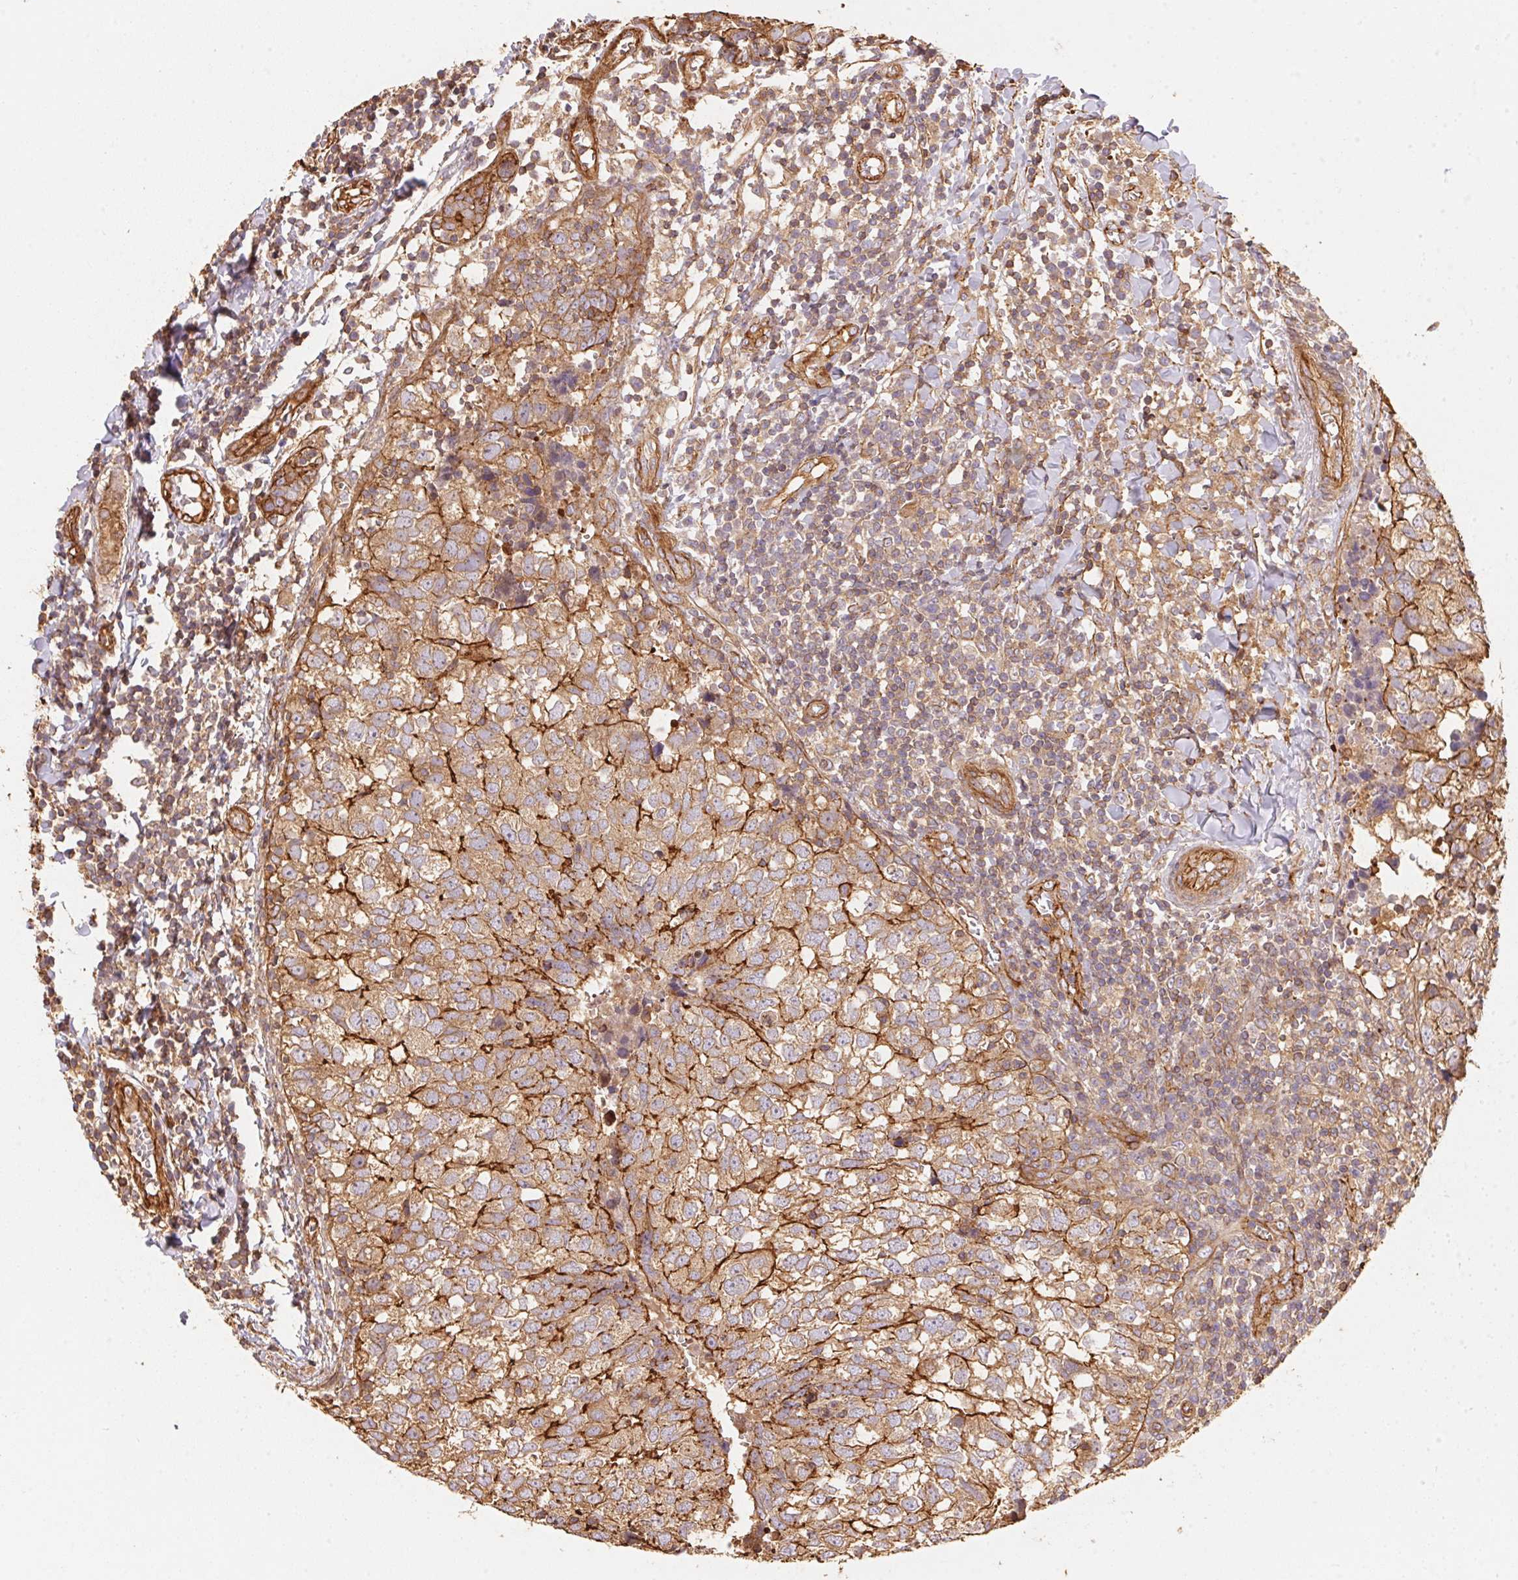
{"staining": {"intensity": "moderate", "quantity": "25%-75%", "location": "cytoplasmic/membranous"}, "tissue": "breast cancer", "cell_type": "Tumor cells", "image_type": "cancer", "snomed": [{"axis": "morphology", "description": "Duct carcinoma"}, {"axis": "topography", "description": "Breast"}], "caption": "A photomicrograph showing moderate cytoplasmic/membranous staining in approximately 25%-75% of tumor cells in breast cancer, as visualized by brown immunohistochemical staining.", "gene": "FRAS1", "patient": {"sex": "female", "age": 30}}